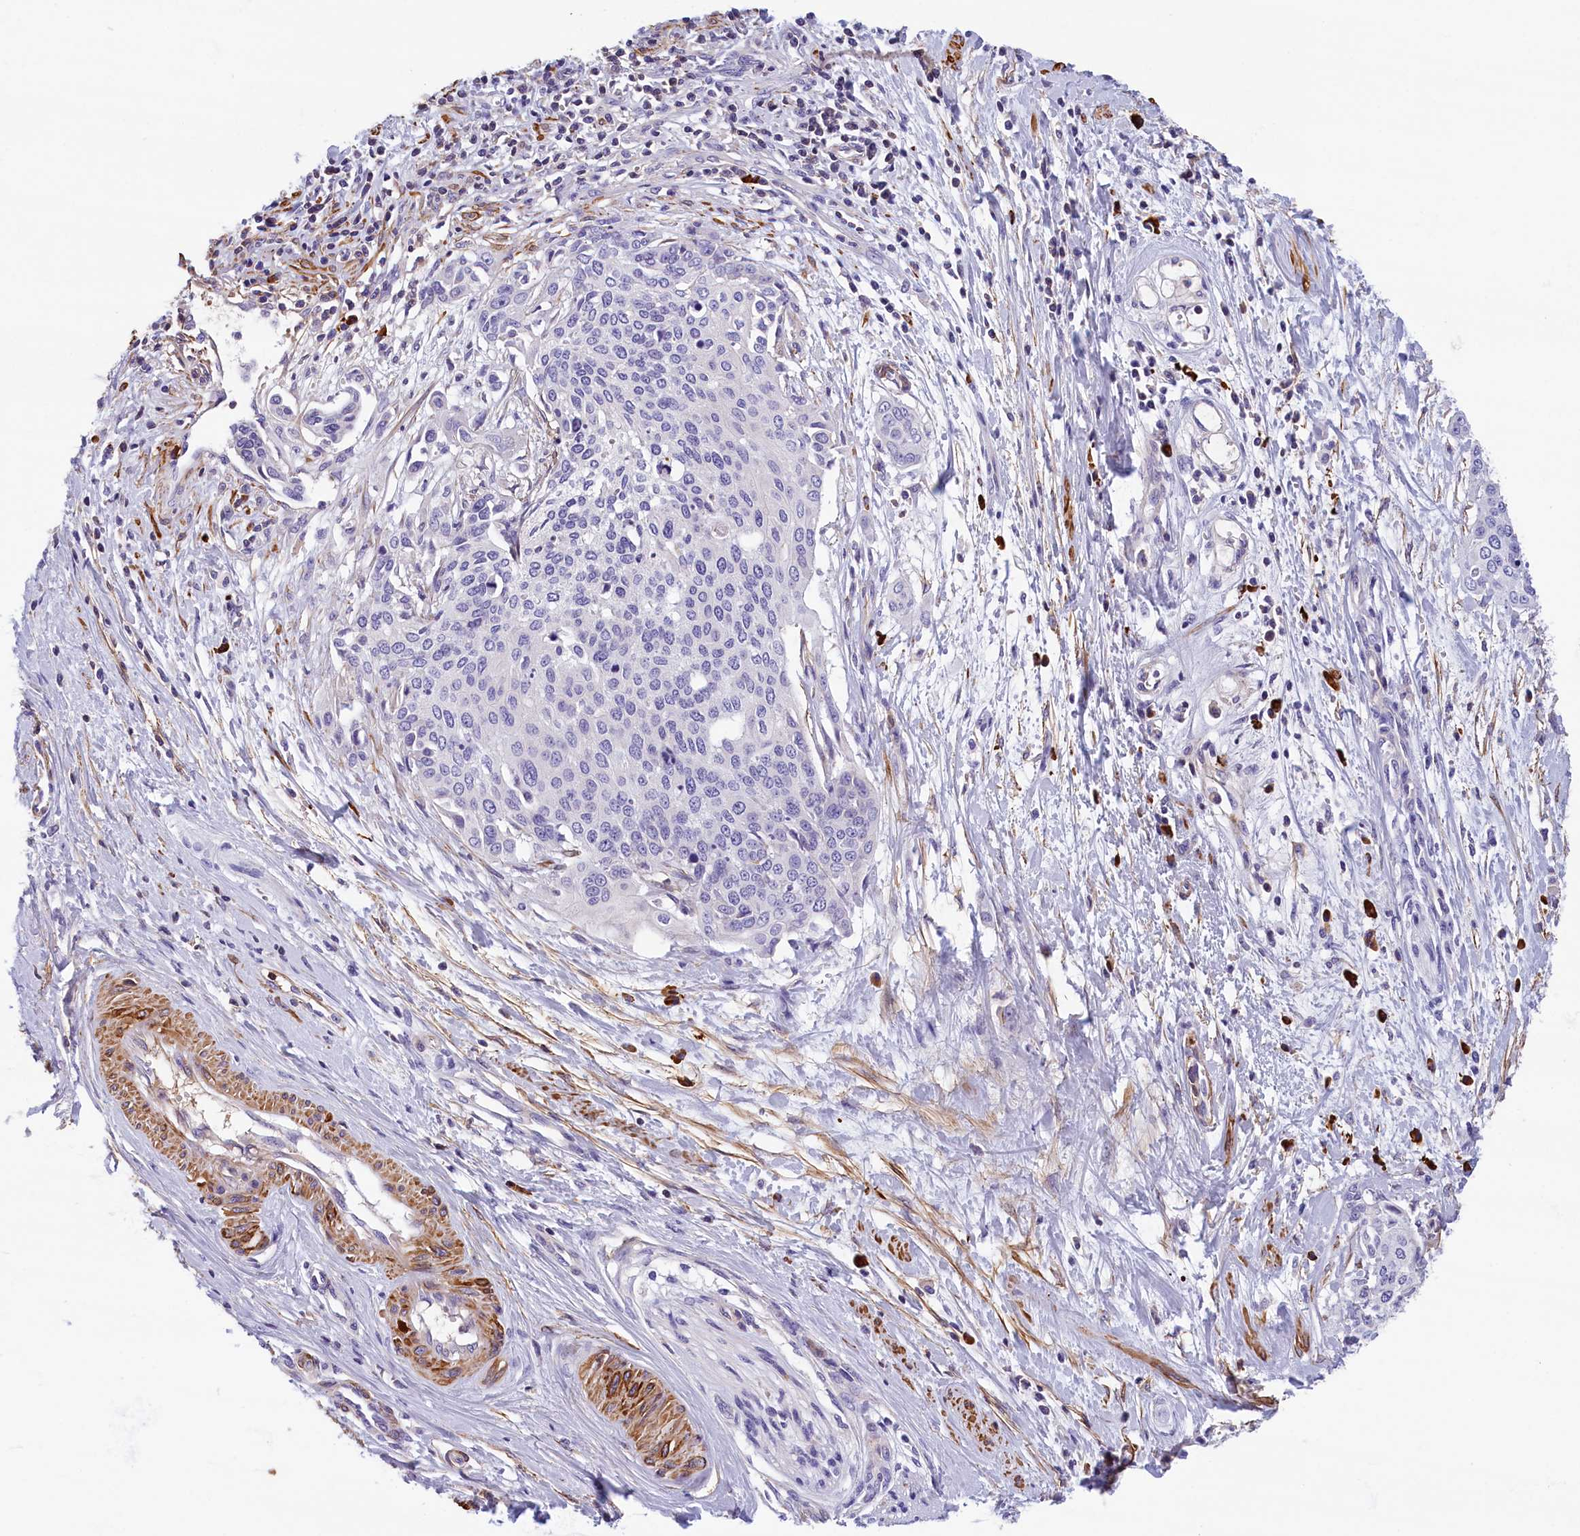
{"staining": {"intensity": "negative", "quantity": "none", "location": "none"}, "tissue": "cervical cancer", "cell_type": "Tumor cells", "image_type": "cancer", "snomed": [{"axis": "morphology", "description": "Squamous cell carcinoma, NOS"}, {"axis": "topography", "description": "Cervix"}], "caption": "The IHC photomicrograph has no significant staining in tumor cells of cervical cancer (squamous cell carcinoma) tissue.", "gene": "BCL2L13", "patient": {"sex": "female", "age": 44}}